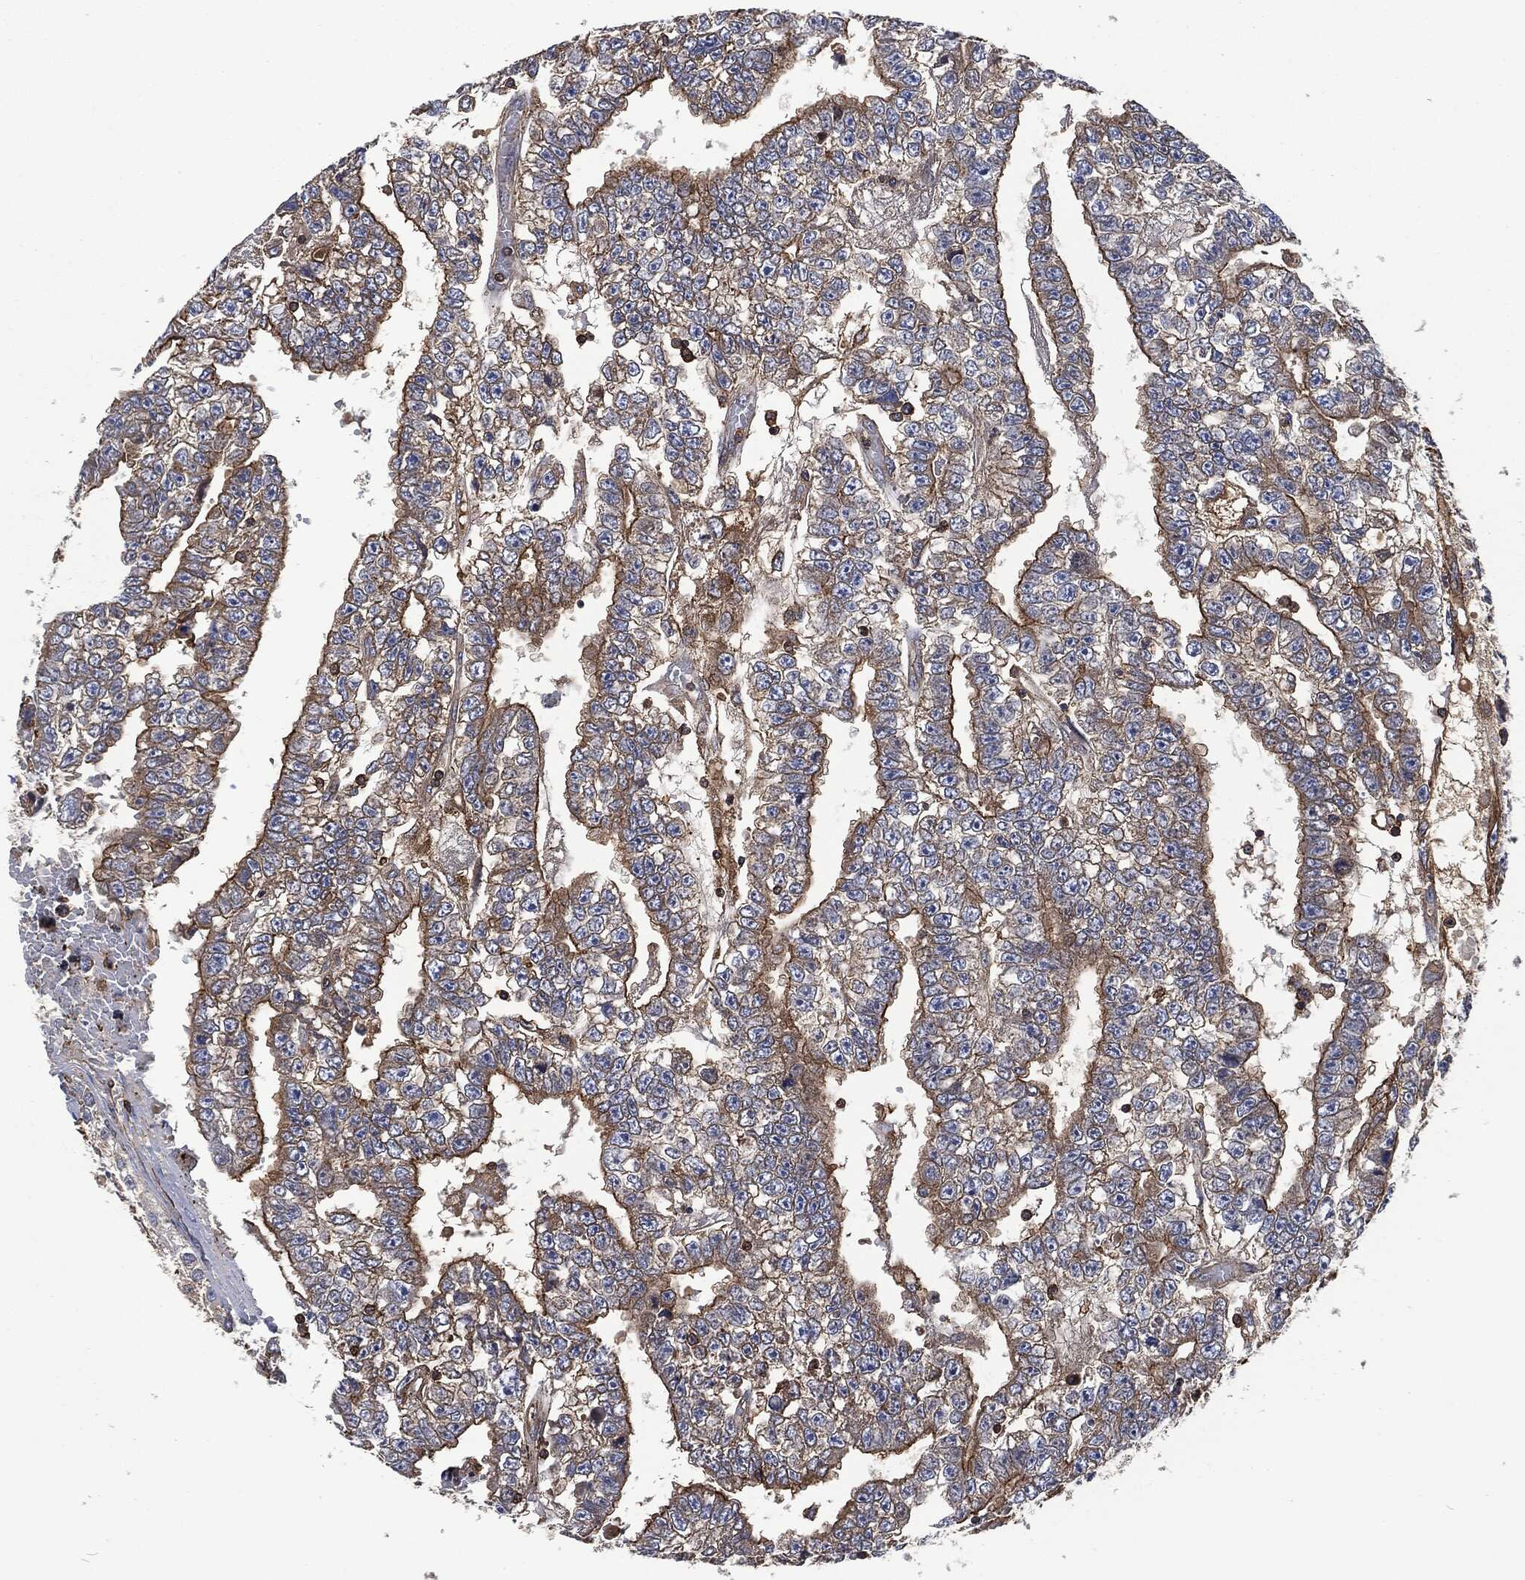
{"staining": {"intensity": "strong", "quantity": "<25%", "location": "cytoplasmic/membranous"}, "tissue": "testis cancer", "cell_type": "Tumor cells", "image_type": "cancer", "snomed": [{"axis": "morphology", "description": "Carcinoma, Embryonal, NOS"}, {"axis": "topography", "description": "Testis"}], "caption": "Tumor cells demonstrate medium levels of strong cytoplasmic/membranous expression in about <25% of cells in testis embryonal carcinoma. The protein is stained brown, and the nuclei are stained in blue (DAB (3,3'-diaminobenzidine) IHC with brightfield microscopy, high magnification).", "gene": "LGALS9", "patient": {"sex": "male", "age": 25}}